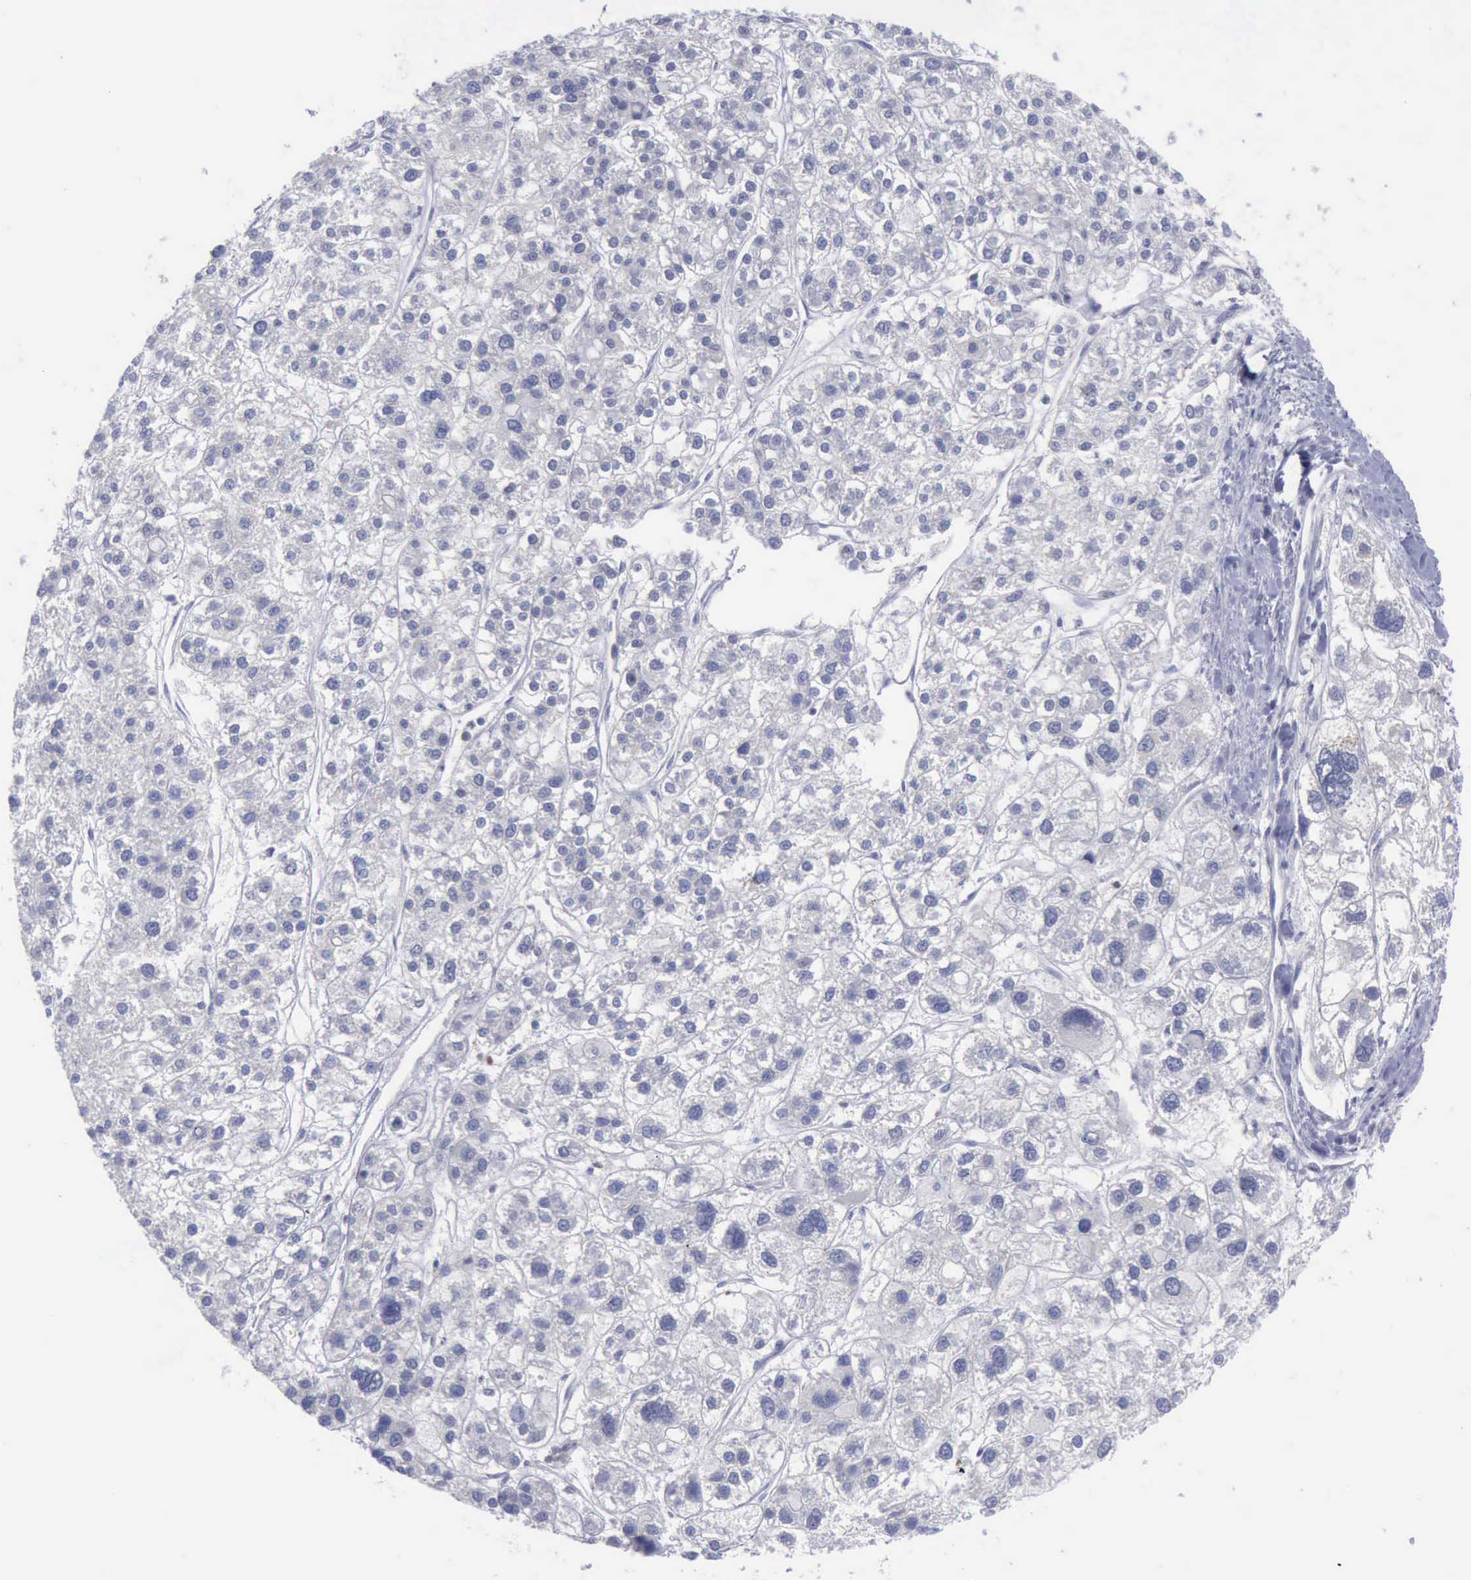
{"staining": {"intensity": "negative", "quantity": "none", "location": "none"}, "tissue": "liver cancer", "cell_type": "Tumor cells", "image_type": "cancer", "snomed": [{"axis": "morphology", "description": "Carcinoma, Hepatocellular, NOS"}, {"axis": "topography", "description": "Liver"}], "caption": "High power microscopy micrograph of an immunohistochemistry micrograph of hepatocellular carcinoma (liver), revealing no significant expression in tumor cells.", "gene": "SATB2", "patient": {"sex": "female", "age": 85}}